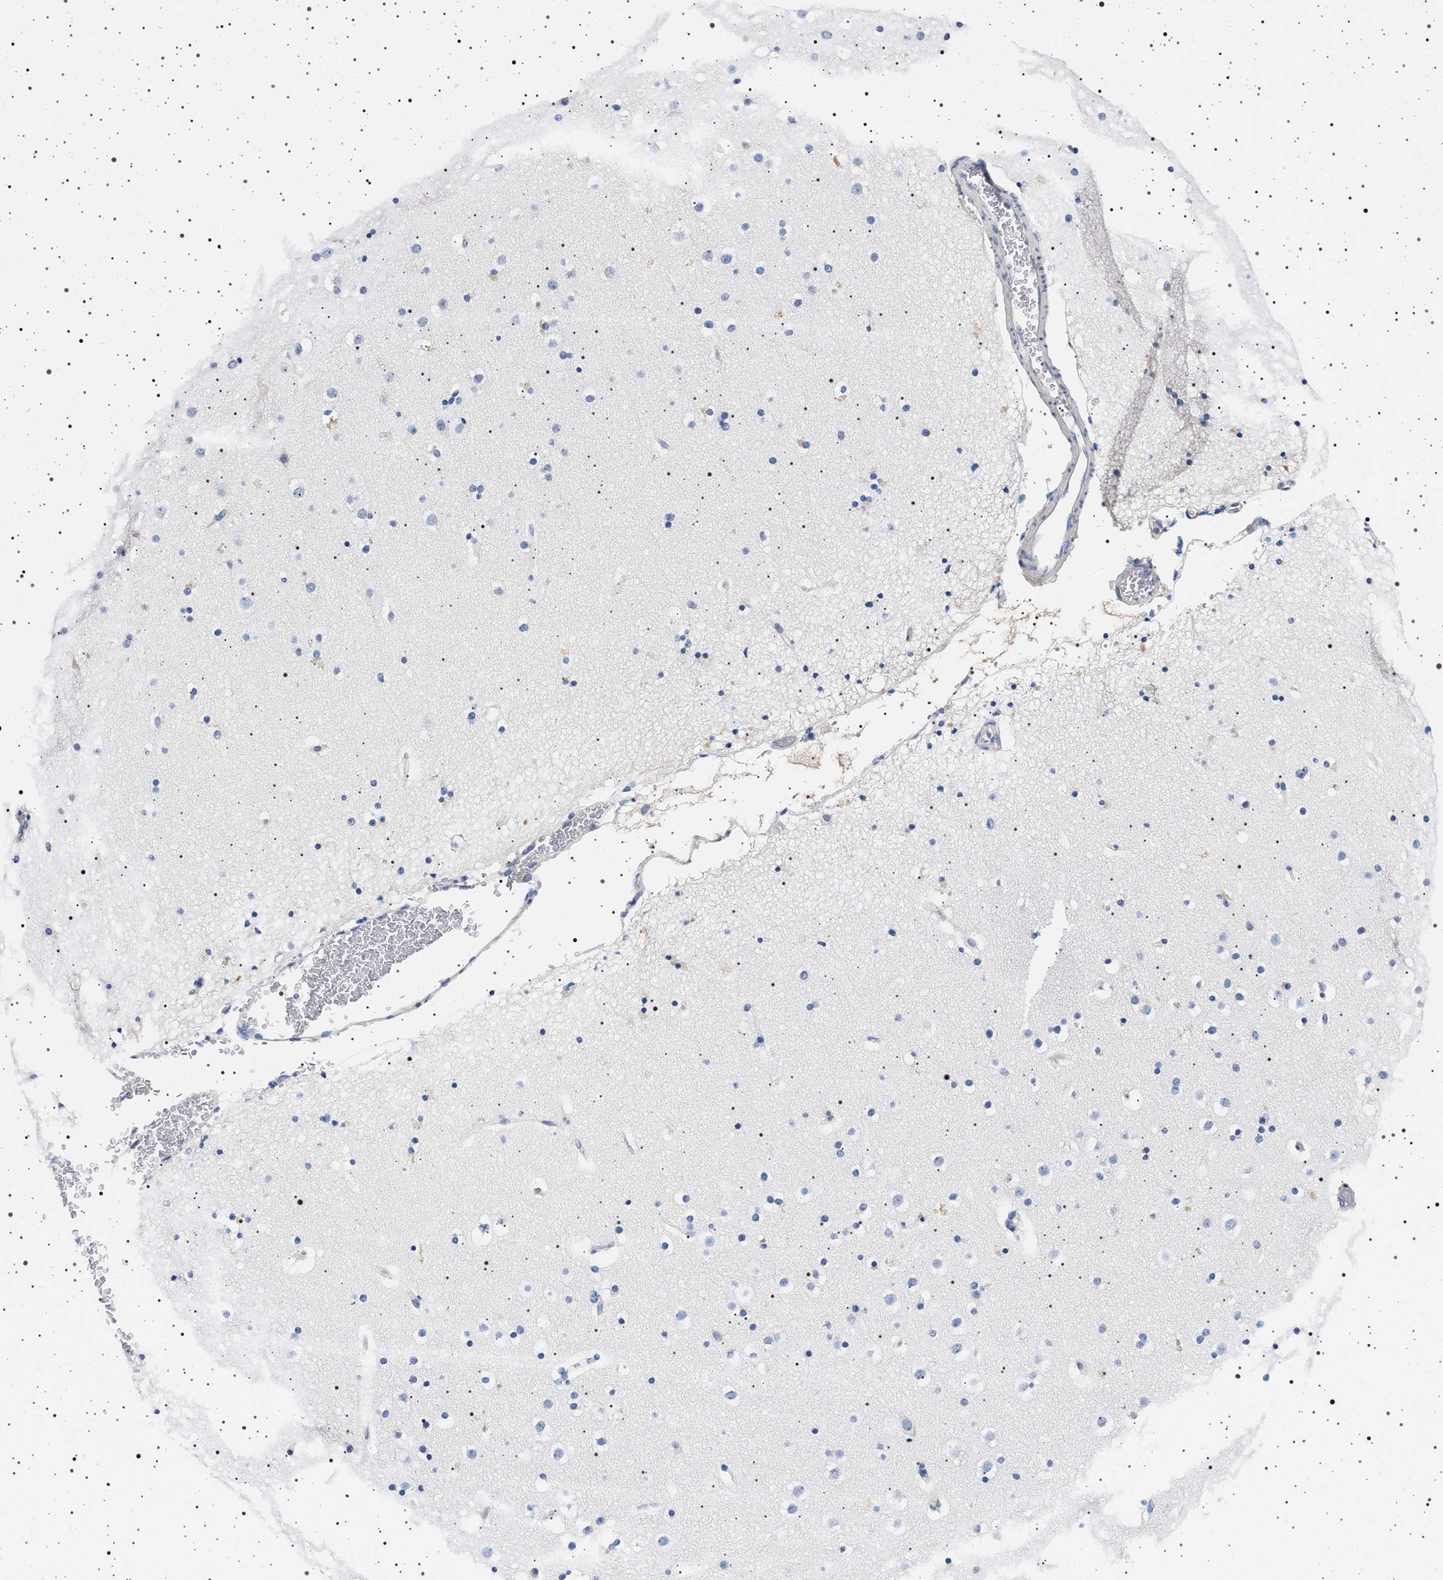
{"staining": {"intensity": "negative", "quantity": "none", "location": "none"}, "tissue": "cerebral cortex", "cell_type": "Endothelial cells", "image_type": "normal", "snomed": [{"axis": "morphology", "description": "Normal tissue, NOS"}, {"axis": "topography", "description": "Cerebral cortex"}], "caption": "Endothelial cells show no significant protein expression in normal cerebral cortex.", "gene": "HSD17B1", "patient": {"sex": "male", "age": 57}}